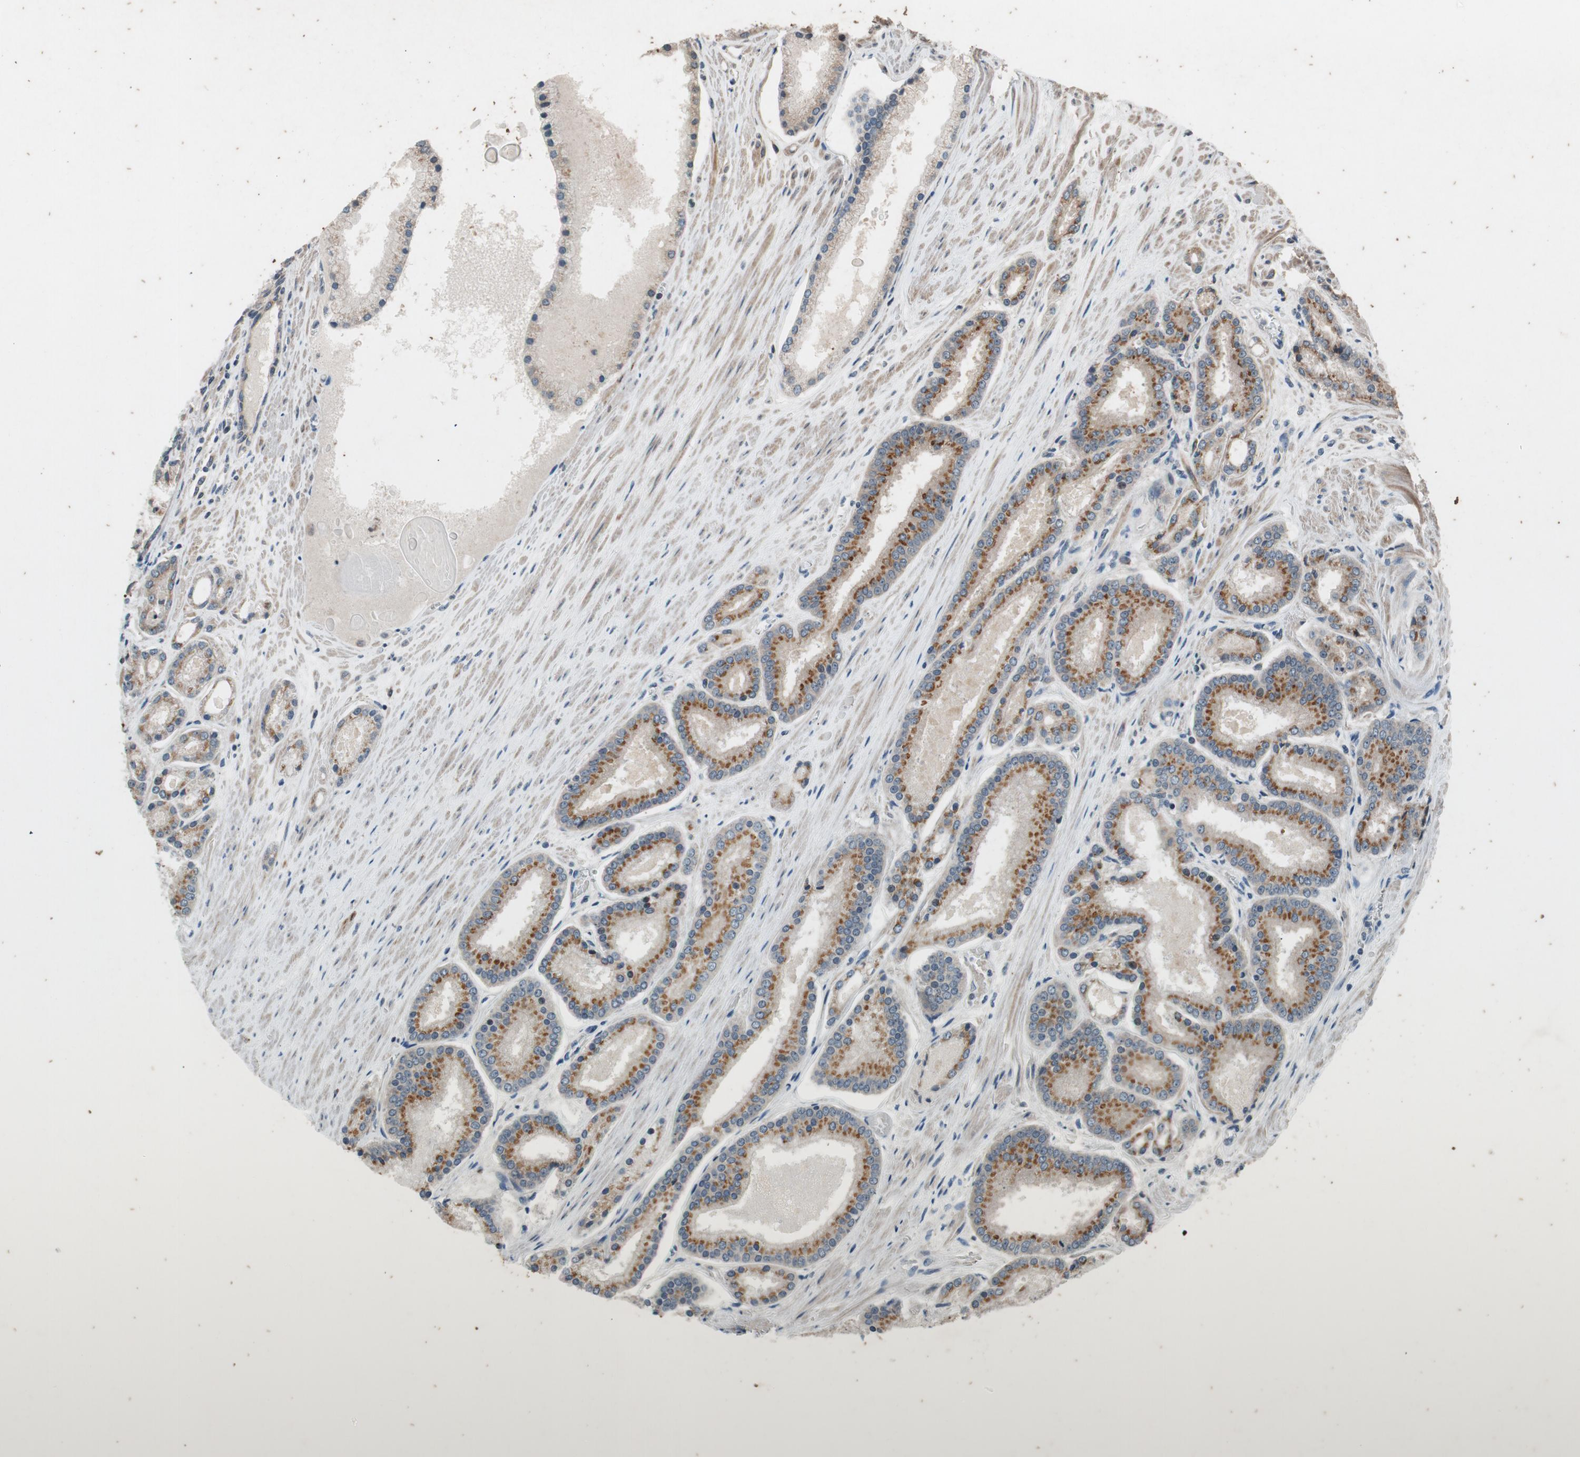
{"staining": {"intensity": "moderate", "quantity": ">75%", "location": "cytoplasmic/membranous"}, "tissue": "prostate cancer", "cell_type": "Tumor cells", "image_type": "cancer", "snomed": [{"axis": "morphology", "description": "Adenocarcinoma, Low grade"}, {"axis": "topography", "description": "Prostate"}], "caption": "Protein staining of low-grade adenocarcinoma (prostate) tissue displays moderate cytoplasmic/membranous positivity in approximately >75% of tumor cells.", "gene": "ATP2C1", "patient": {"sex": "male", "age": 59}}